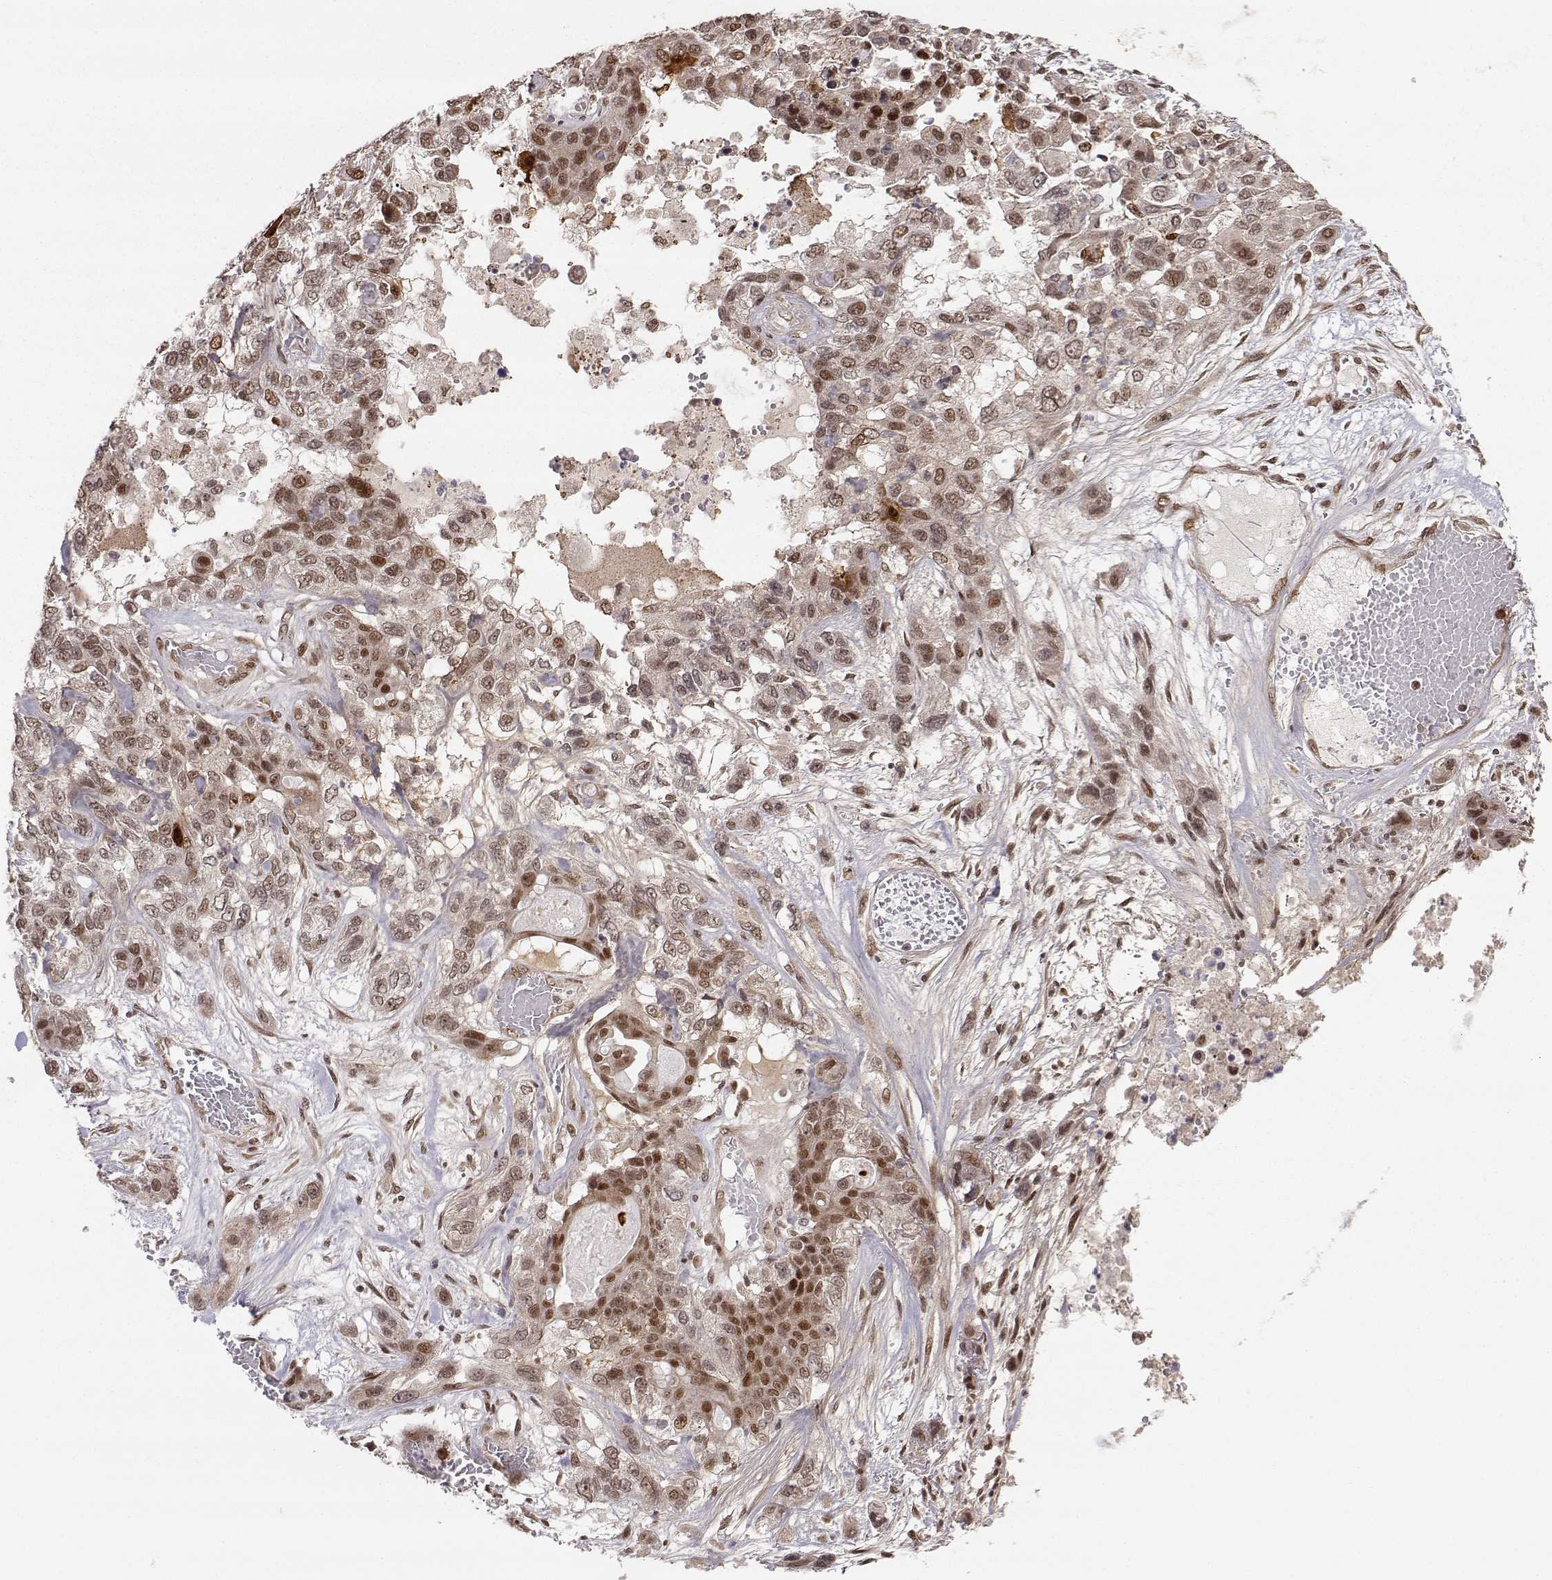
{"staining": {"intensity": "moderate", "quantity": "25%-75%", "location": "nuclear"}, "tissue": "lung cancer", "cell_type": "Tumor cells", "image_type": "cancer", "snomed": [{"axis": "morphology", "description": "Squamous cell carcinoma, NOS"}, {"axis": "topography", "description": "Lung"}], "caption": "Moderate nuclear positivity for a protein is appreciated in about 25%-75% of tumor cells of squamous cell carcinoma (lung) using IHC.", "gene": "BRCA1", "patient": {"sex": "female", "age": 70}}